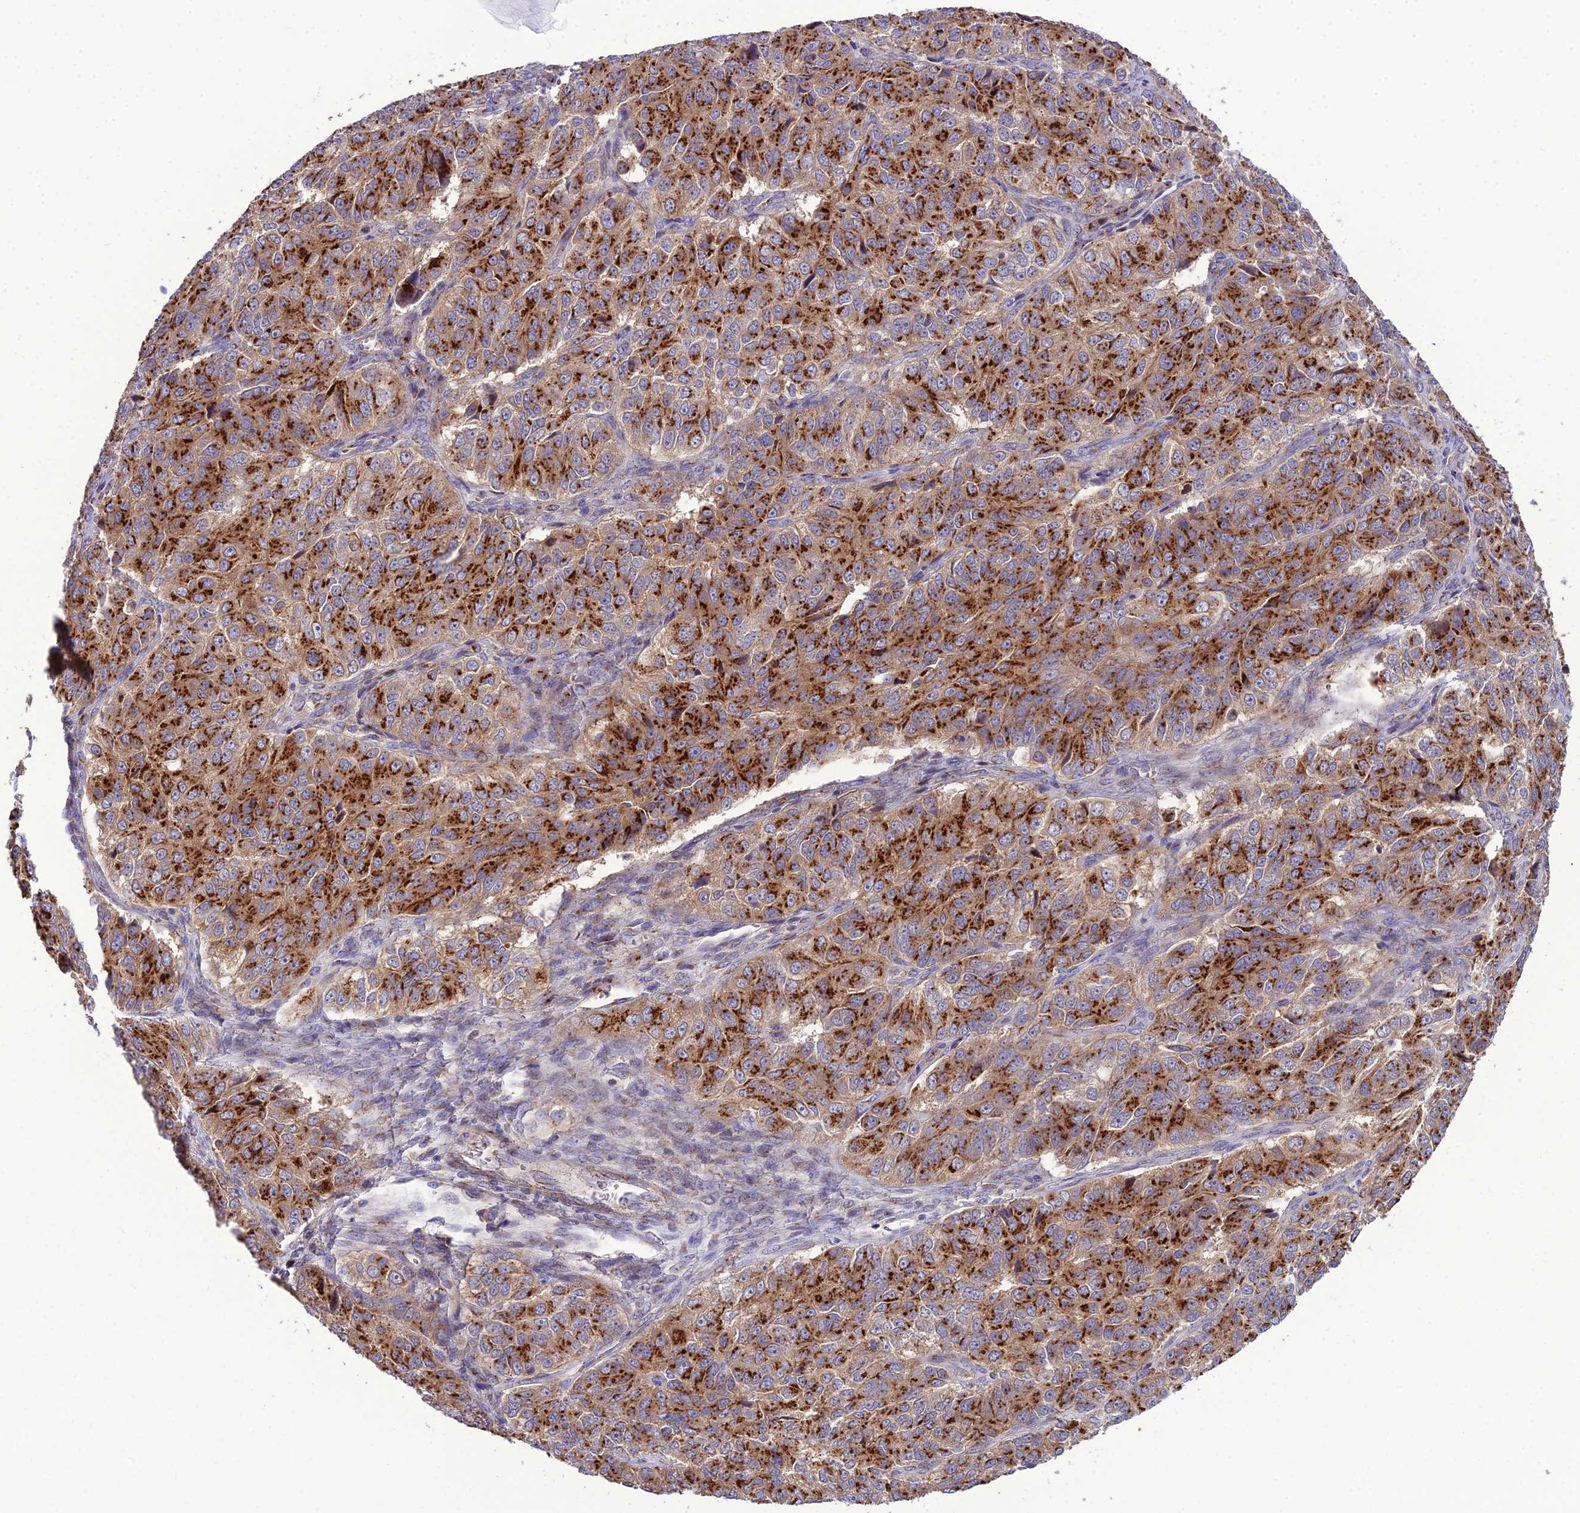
{"staining": {"intensity": "strong", "quantity": "25%-75%", "location": "cytoplasmic/membranous"}, "tissue": "ovarian cancer", "cell_type": "Tumor cells", "image_type": "cancer", "snomed": [{"axis": "morphology", "description": "Carcinoma, endometroid"}, {"axis": "topography", "description": "Ovary"}], "caption": "Immunohistochemistry (IHC) staining of ovarian cancer (endometroid carcinoma), which exhibits high levels of strong cytoplasmic/membranous expression in approximately 25%-75% of tumor cells indicating strong cytoplasmic/membranous protein expression. The staining was performed using DAB (3,3'-diaminobenzidine) (brown) for protein detection and nuclei were counterstained in hematoxylin (blue).", "gene": "SPRYD7", "patient": {"sex": "female", "age": 51}}